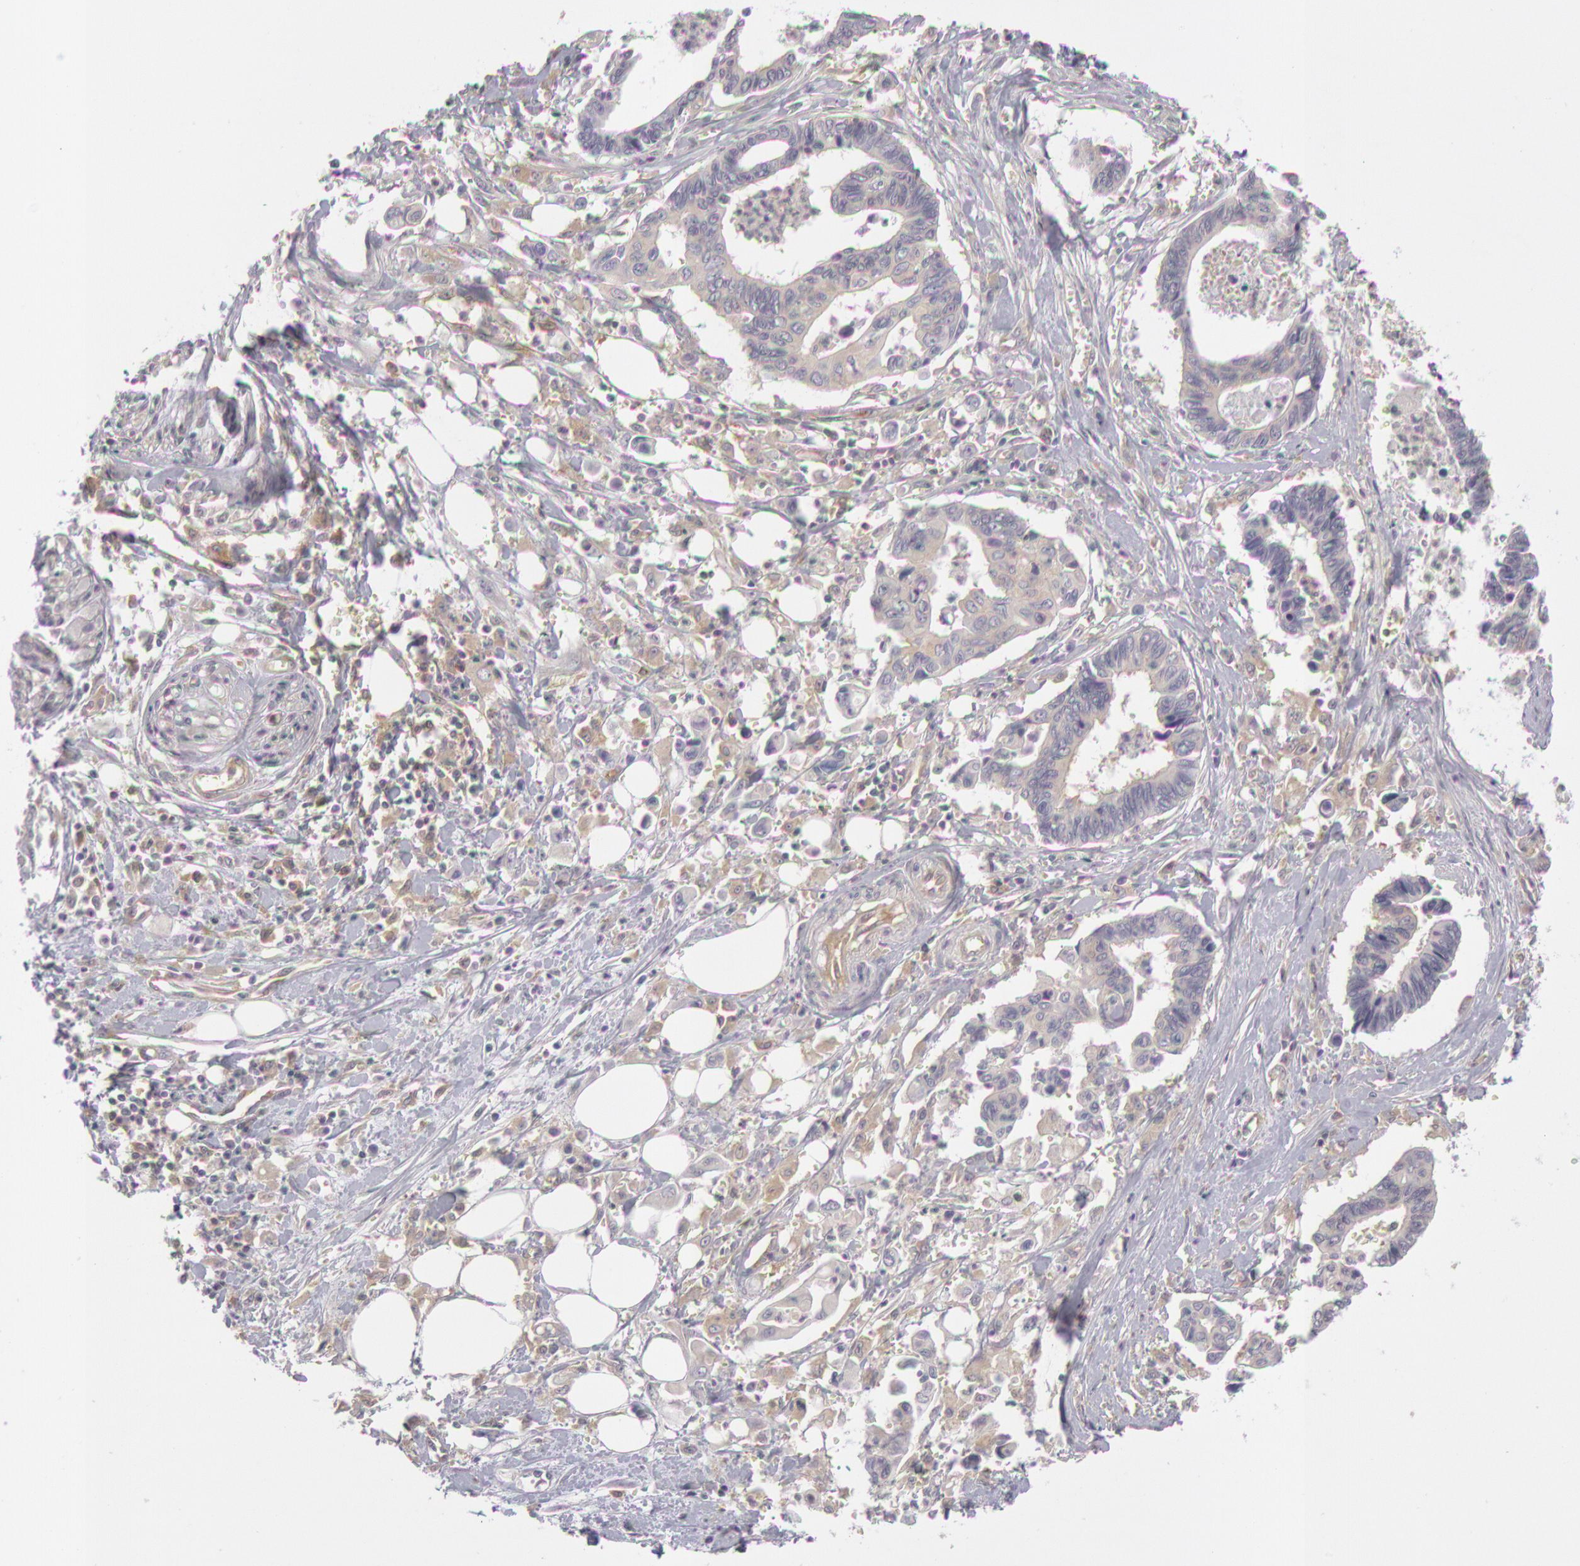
{"staining": {"intensity": "negative", "quantity": "none", "location": "none"}, "tissue": "pancreatic cancer", "cell_type": "Tumor cells", "image_type": "cancer", "snomed": [{"axis": "morphology", "description": "Adenocarcinoma, NOS"}, {"axis": "topography", "description": "Pancreas"}], "caption": "An immunohistochemistry (IHC) photomicrograph of pancreatic adenocarcinoma is shown. There is no staining in tumor cells of pancreatic adenocarcinoma.", "gene": "IKBKB", "patient": {"sex": "female", "age": 70}}